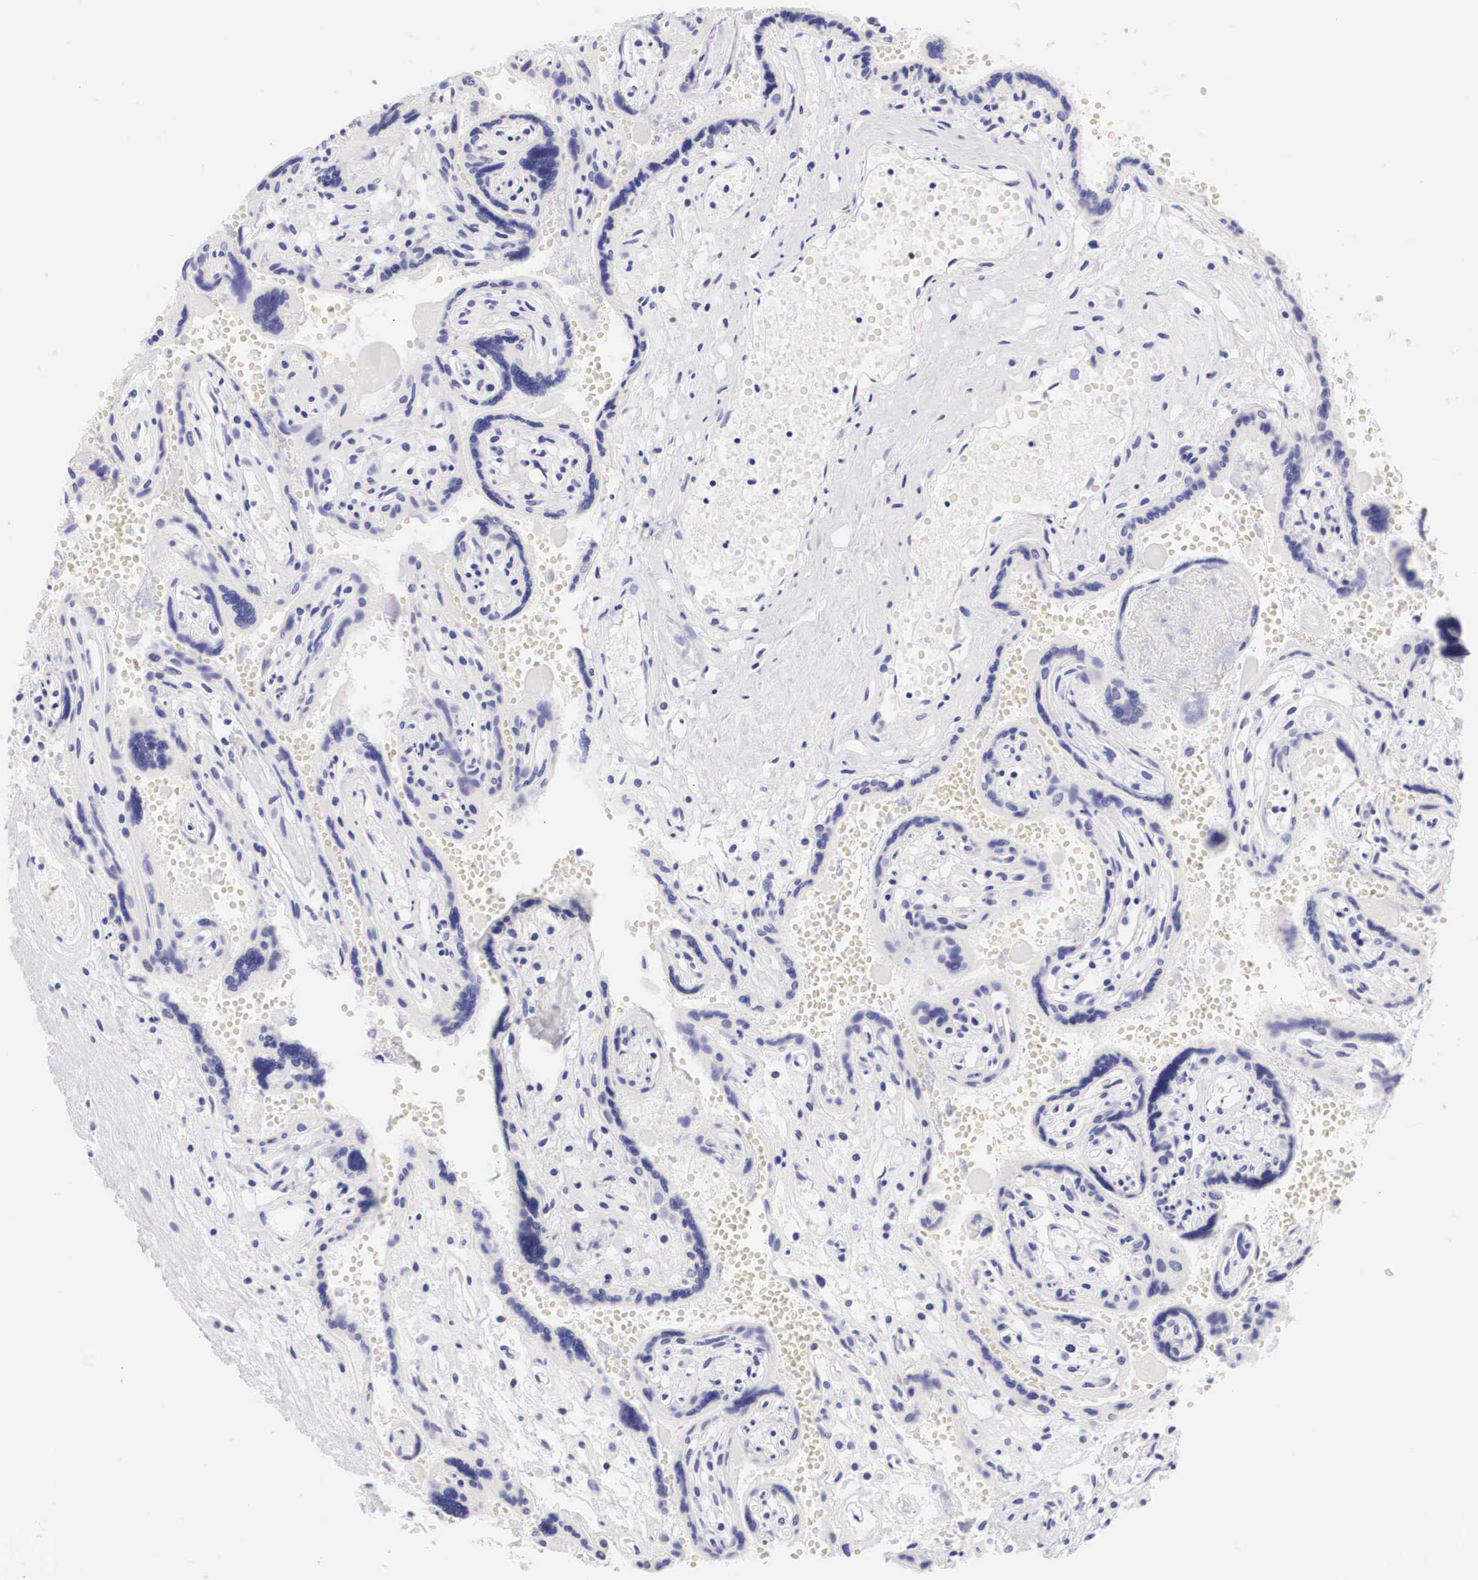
{"staining": {"intensity": "negative", "quantity": "none", "location": "none"}, "tissue": "placenta", "cell_type": "Decidual cells", "image_type": "normal", "snomed": [{"axis": "morphology", "description": "Normal tissue, NOS"}, {"axis": "topography", "description": "Placenta"}], "caption": "An image of human placenta is negative for staining in decidual cells. The staining was performed using DAB (3,3'-diaminobenzidine) to visualize the protein expression in brown, while the nuclei were stained in blue with hematoxylin (Magnification: 20x).", "gene": "TYR", "patient": {"sex": "female", "age": 40}}